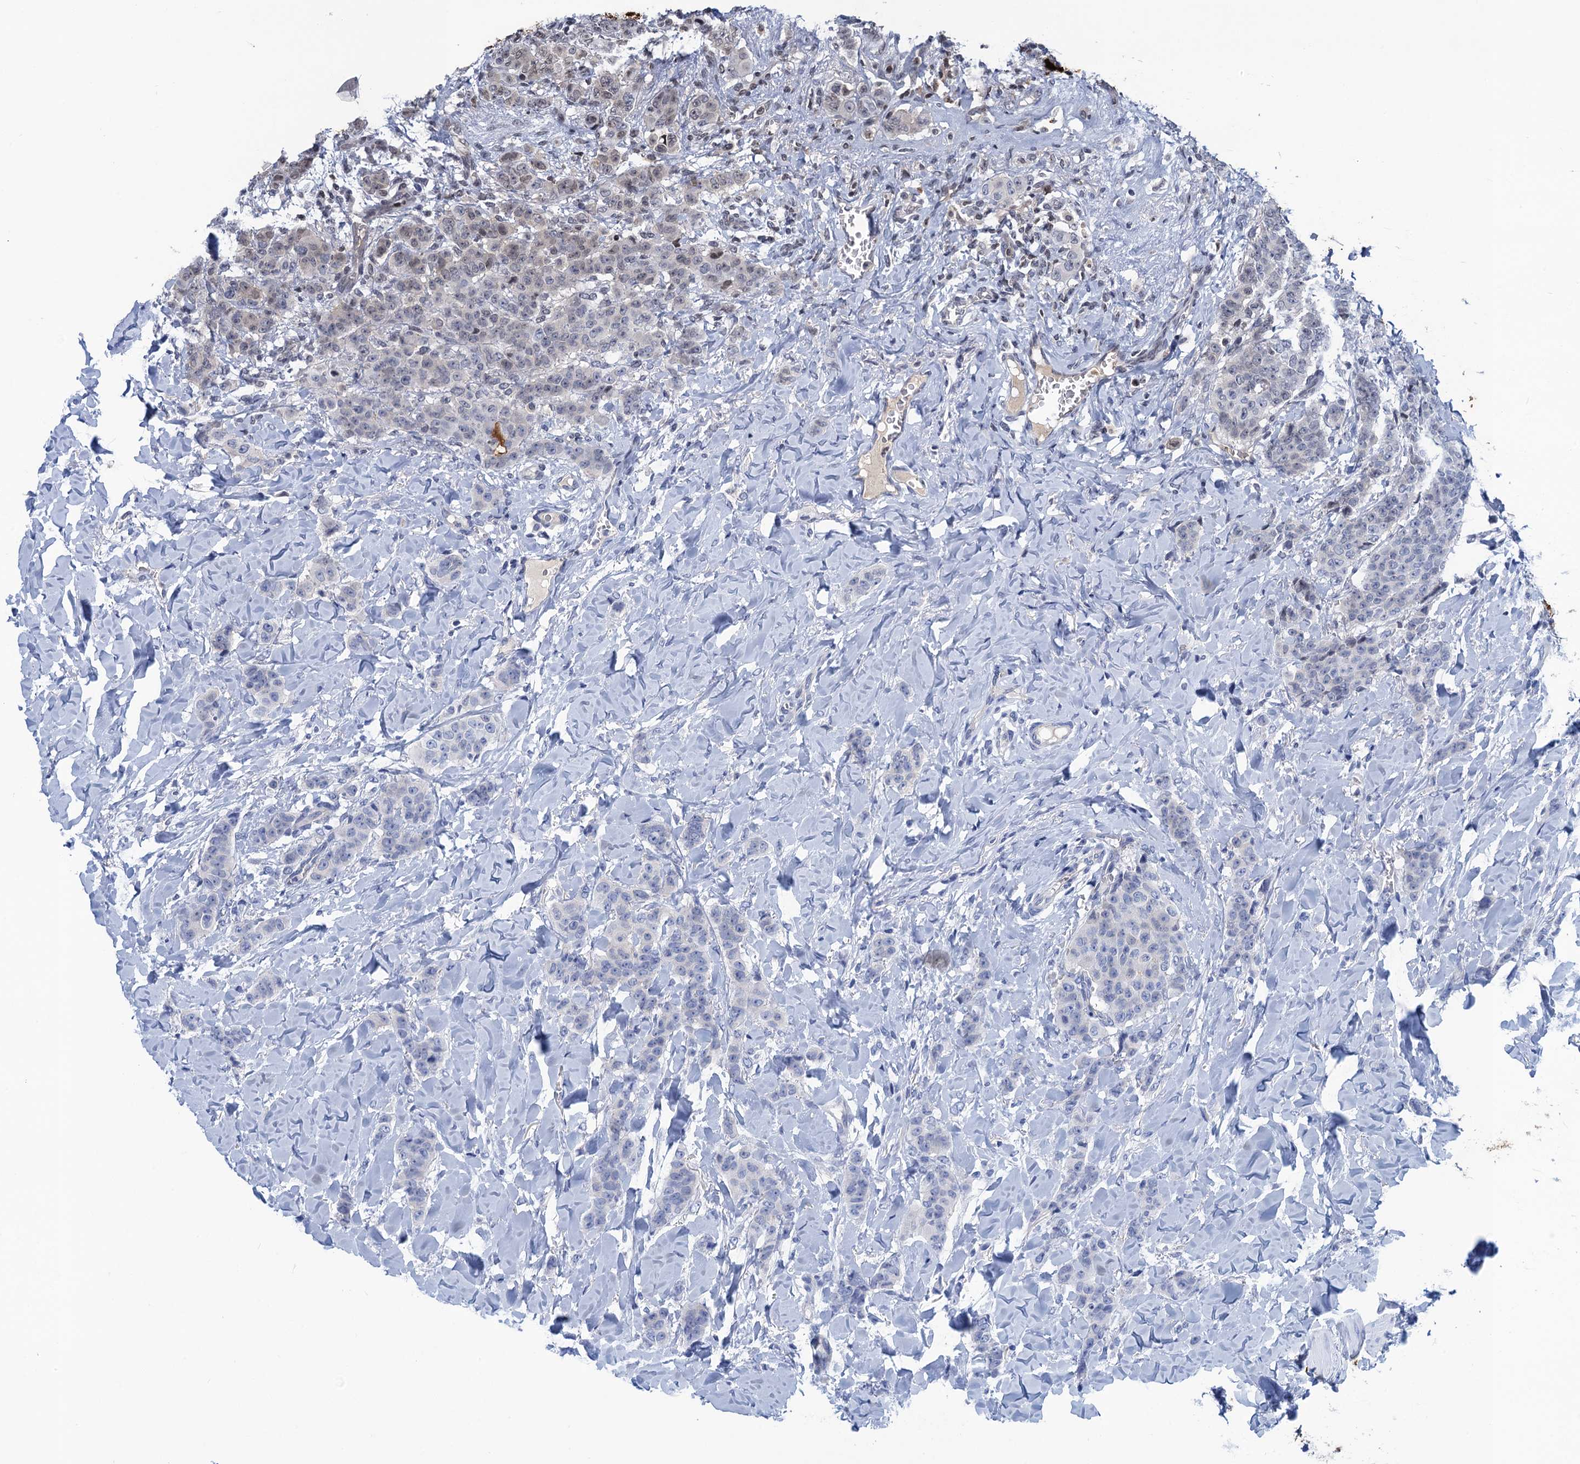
{"staining": {"intensity": "weak", "quantity": "25%-75%", "location": "nuclear"}, "tissue": "breast cancer", "cell_type": "Tumor cells", "image_type": "cancer", "snomed": [{"axis": "morphology", "description": "Duct carcinoma"}, {"axis": "topography", "description": "Breast"}], "caption": "Brown immunohistochemical staining in human breast cancer (intraductal carcinoma) reveals weak nuclear expression in approximately 25%-75% of tumor cells.", "gene": "CALML5", "patient": {"sex": "female", "age": 40}}